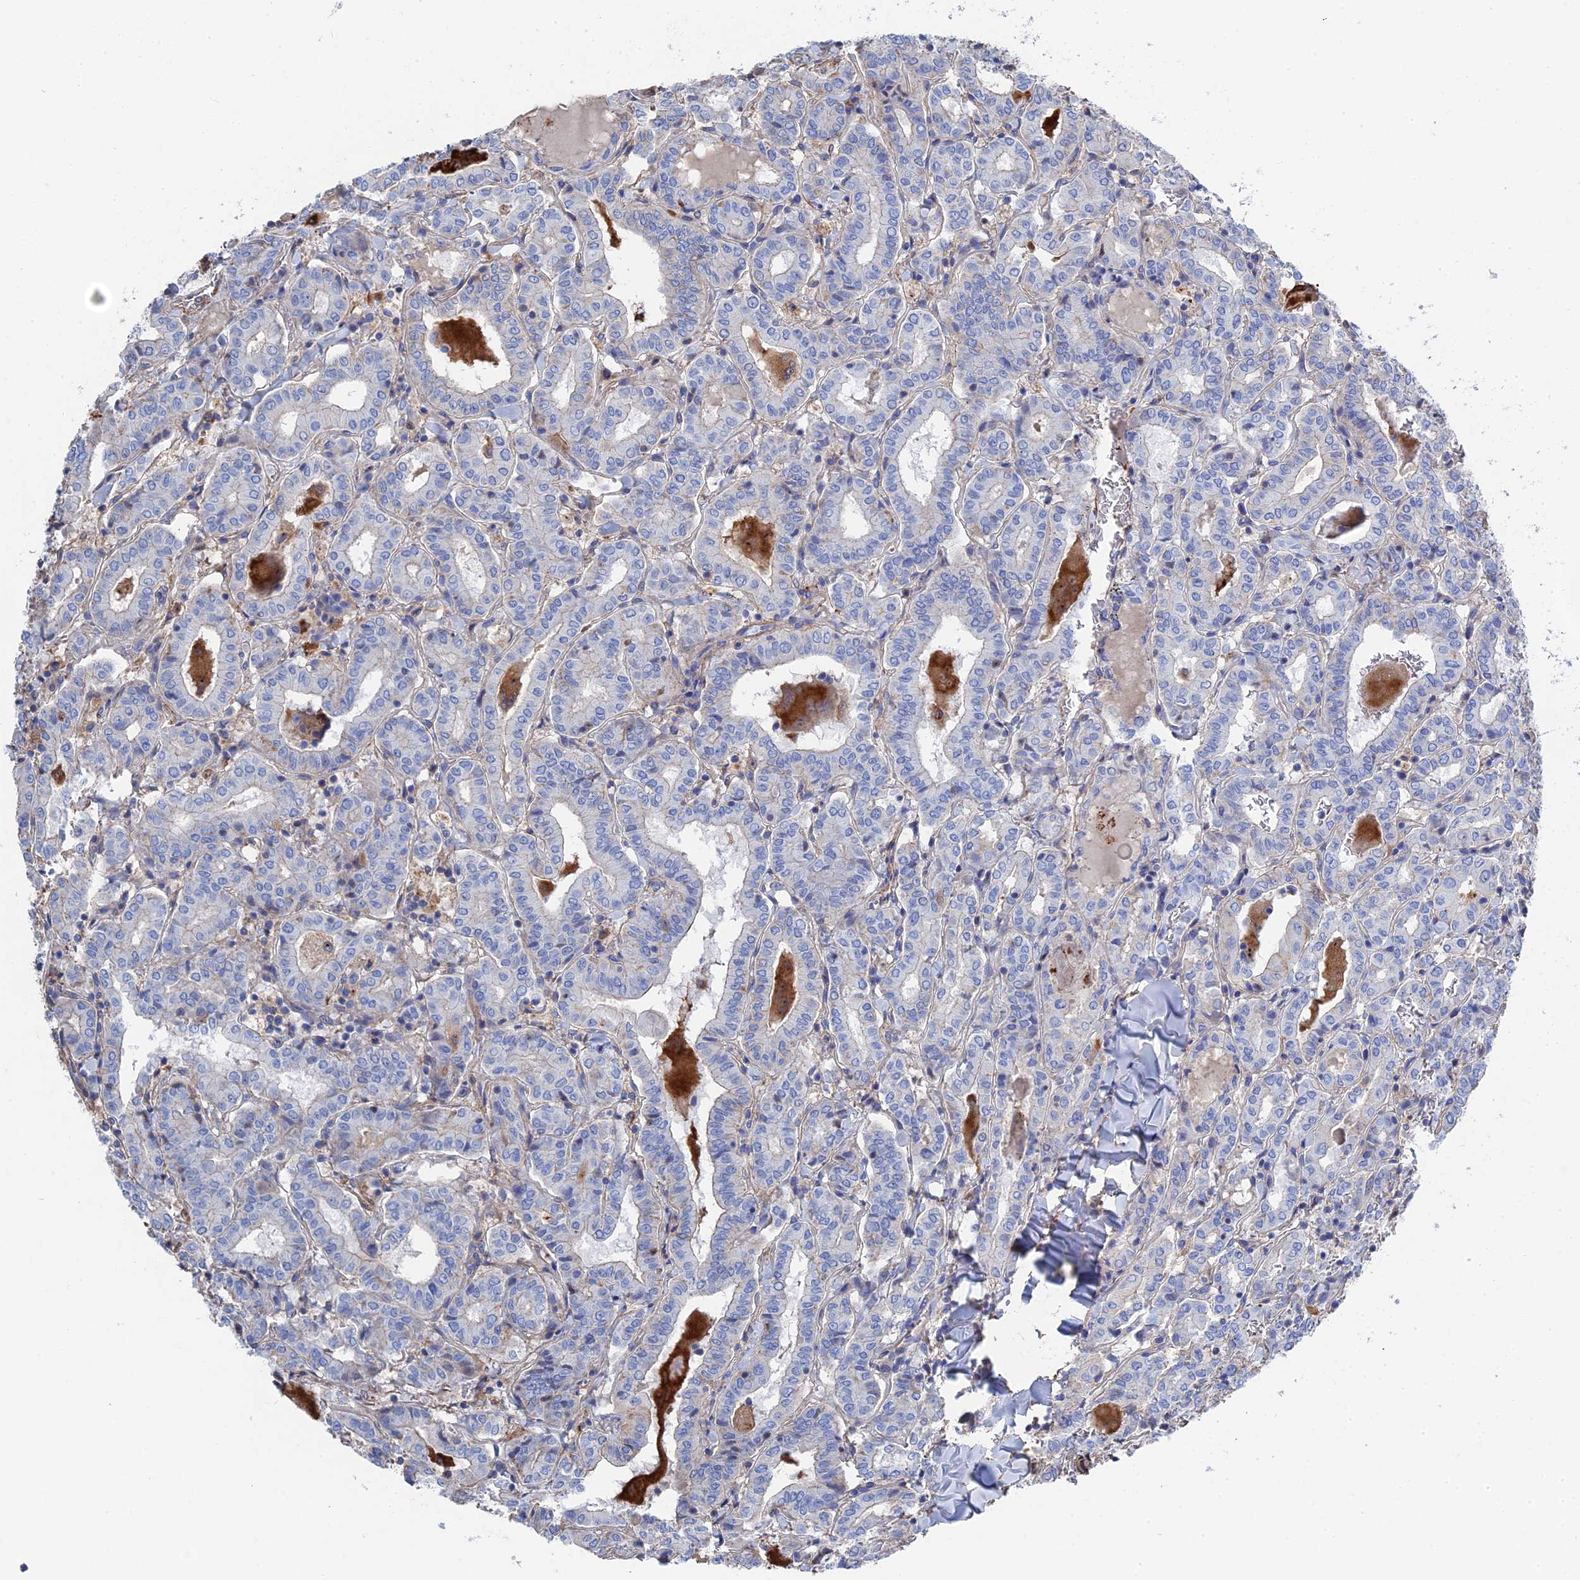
{"staining": {"intensity": "negative", "quantity": "none", "location": "none"}, "tissue": "thyroid cancer", "cell_type": "Tumor cells", "image_type": "cancer", "snomed": [{"axis": "morphology", "description": "Papillary adenocarcinoma, NOS"}, {"axis": "topography", "description": "Thyroid gland"}], "caption": "Immunohistochemistry (IHC) of human thyroid cancer reveals no expression in tumor cells.", "gene": "STRA6", "patient": {"sex": "female", "age": 72}}